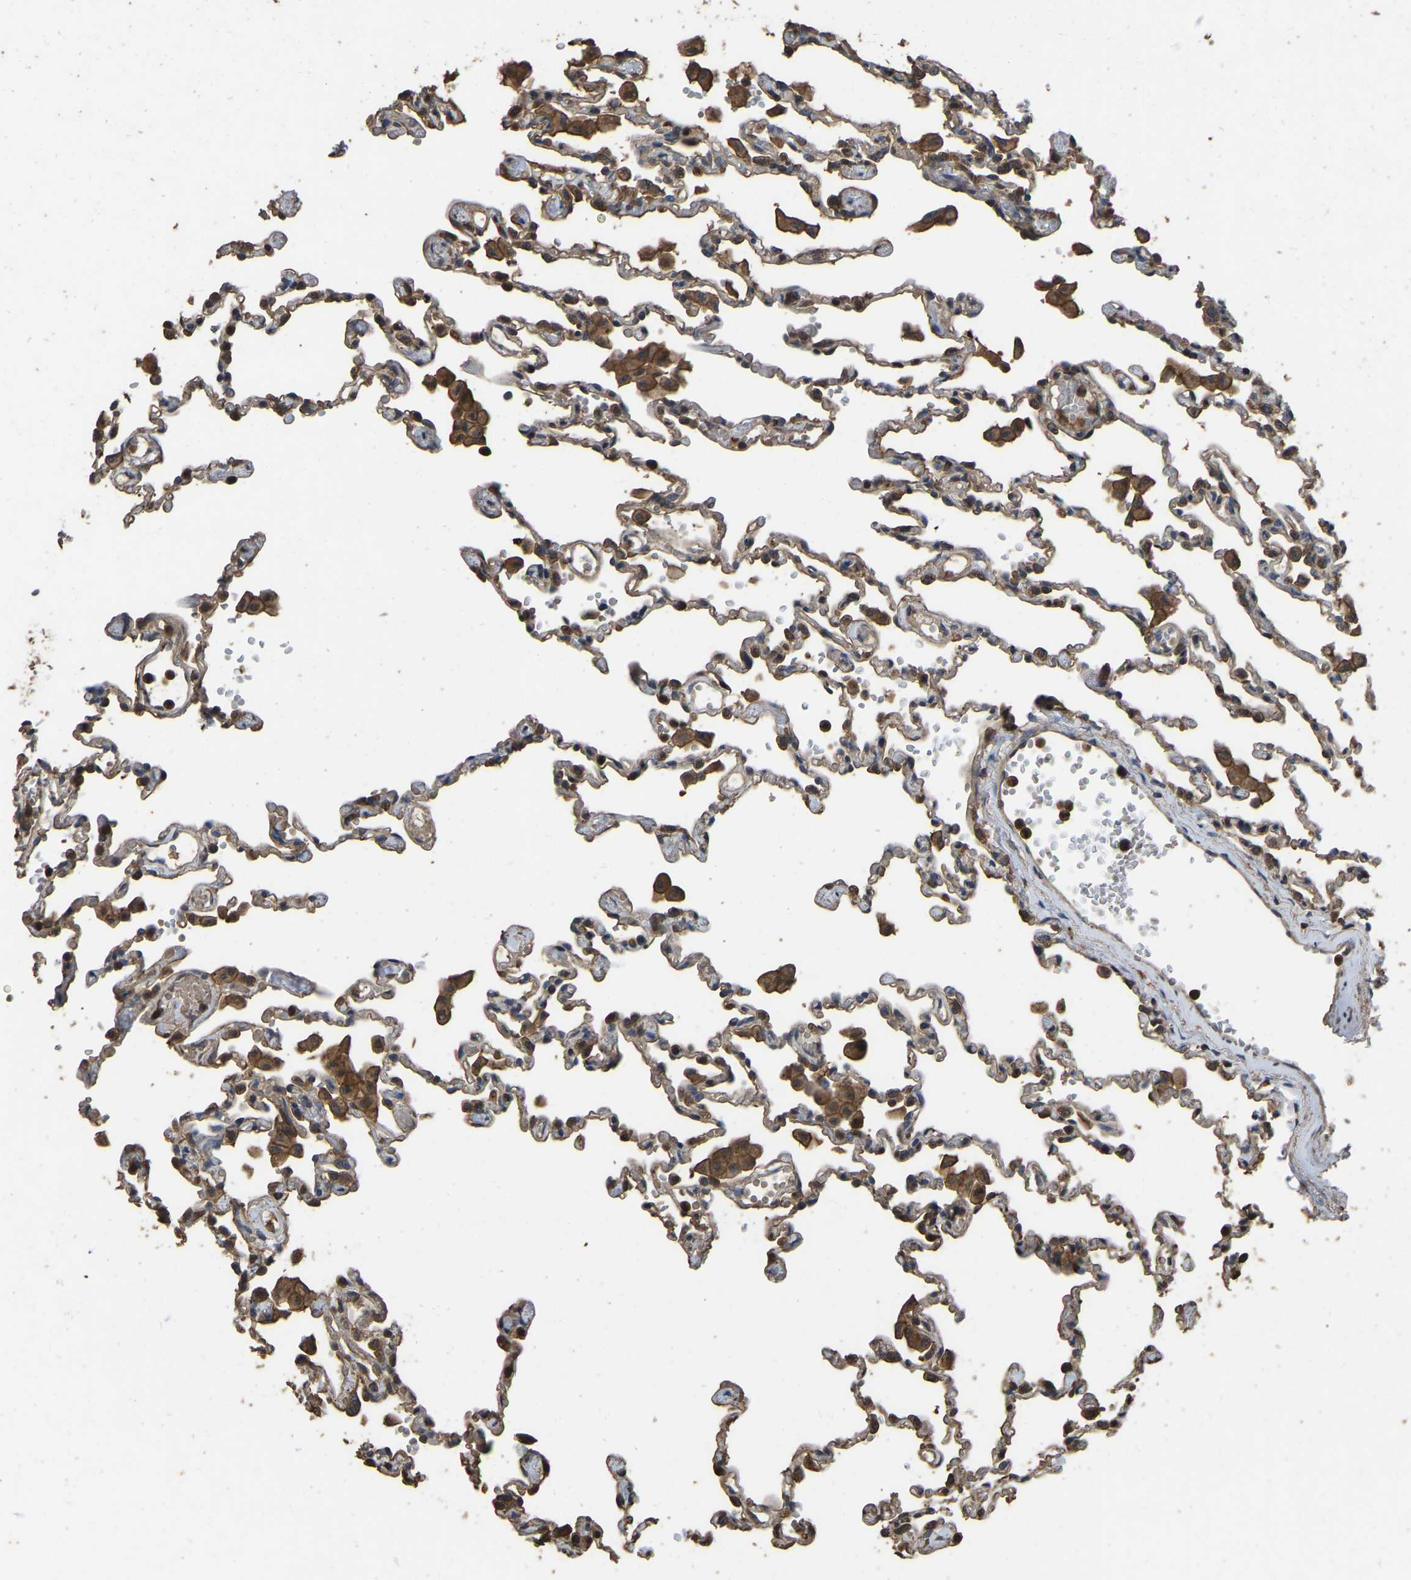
{"staining": {"intensity": "weak", "quantity": "25%-75%", "location": "cytoplasmic/membranous"}, "tissue": "lung", "cell_type": "Alveolar cells", "image_type": "normal", "snomed": [{"axis": "morphology", "description": "Normal tissue, NOS"}, {"axis": "topography", "description": "Bronchus"}, {"axis": "topography", "description": "Lung"}], "caption": "Weak cytoplasmic/membranous protein staining is identified in about 25%-75% of alveolar cells in lung. The staining is performed using DAB (3,3'-diaminobenzidine) brown chromogen to label protein expression. The nuclei are counter-stained blue using hematoxylin.", "gene": "FHIT", "patient": {"sex": "female", "age": 49}}